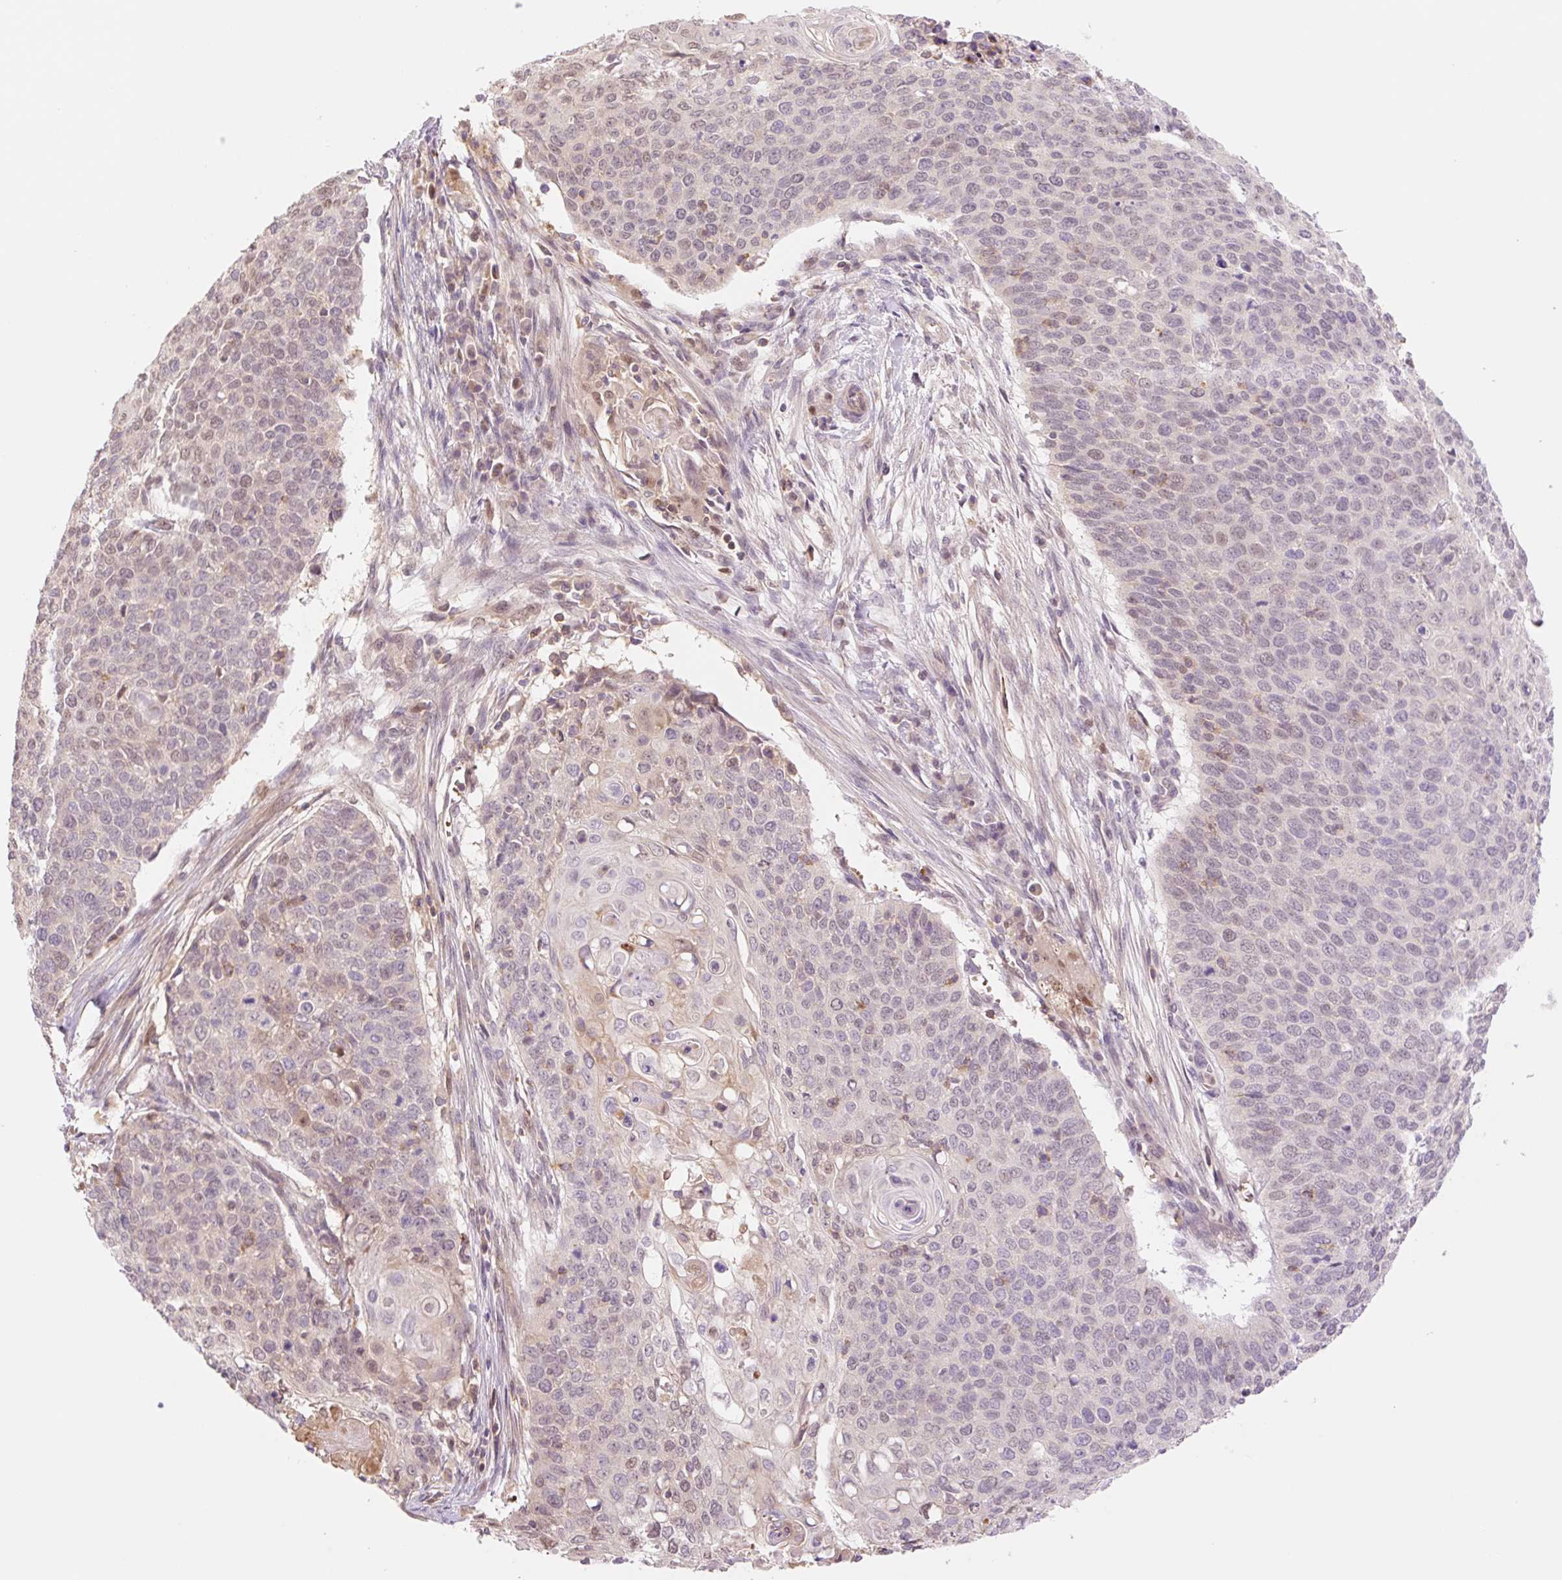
{"staining": {"intensity": "weak", "quantity": "25%-75%", "location": "nuclear"}, "tissue": "cervical cancer", "cell_type": "Tumor cells", "image_type": "cancer", "snomed": [{"axis": "morphology", "description": "Squamous cell carcinoma, NOS"}, {"axis": "topography", "description": "Cervix"}], "caption": "IHC micrograph of squamous cell carcinoma (cervical) stained for a protein (brown), which reveals low levels of weak nuclear staining in about 25%-75% of tumor cells.", "gene": "HEBP1", "patient": {"sex": "female", "age": 39}}